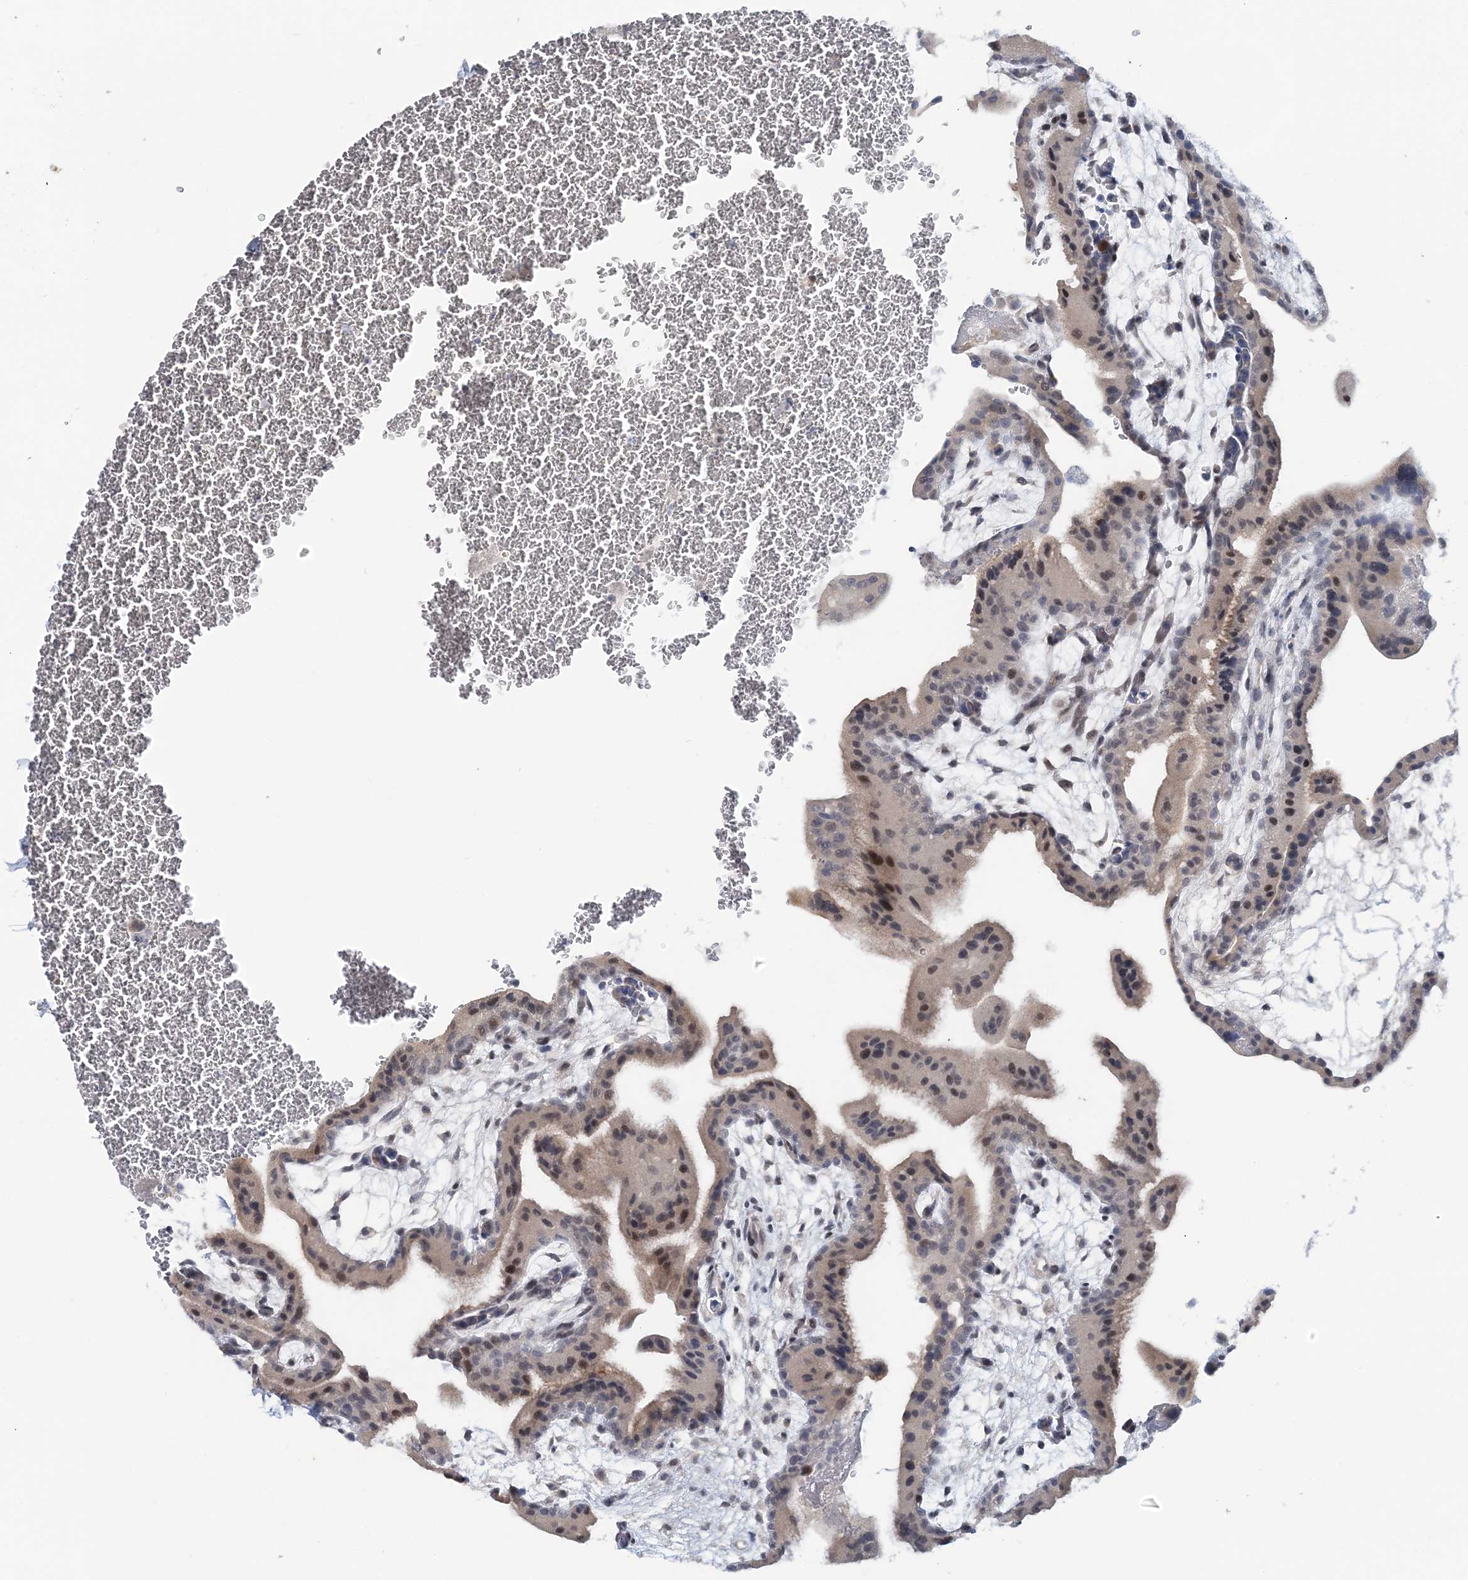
{"staining": {"intensity": "negative", "quantity": "none", "location": "none"}, "tissue": "placenta", "cell_type": "Decidual cells", "image_type": "normal", "snomed": [{"axis": "morphology", "description": "Normal tissue, NOS"}, {"axis": "topography", "description": "Placenta"}], "caption": "Immunohistochemistry (IHC) of normal human placenta shows no positivity in decidual cells.", "gene": "SNED1", "patient": {"sex": "female", "age": 35}}